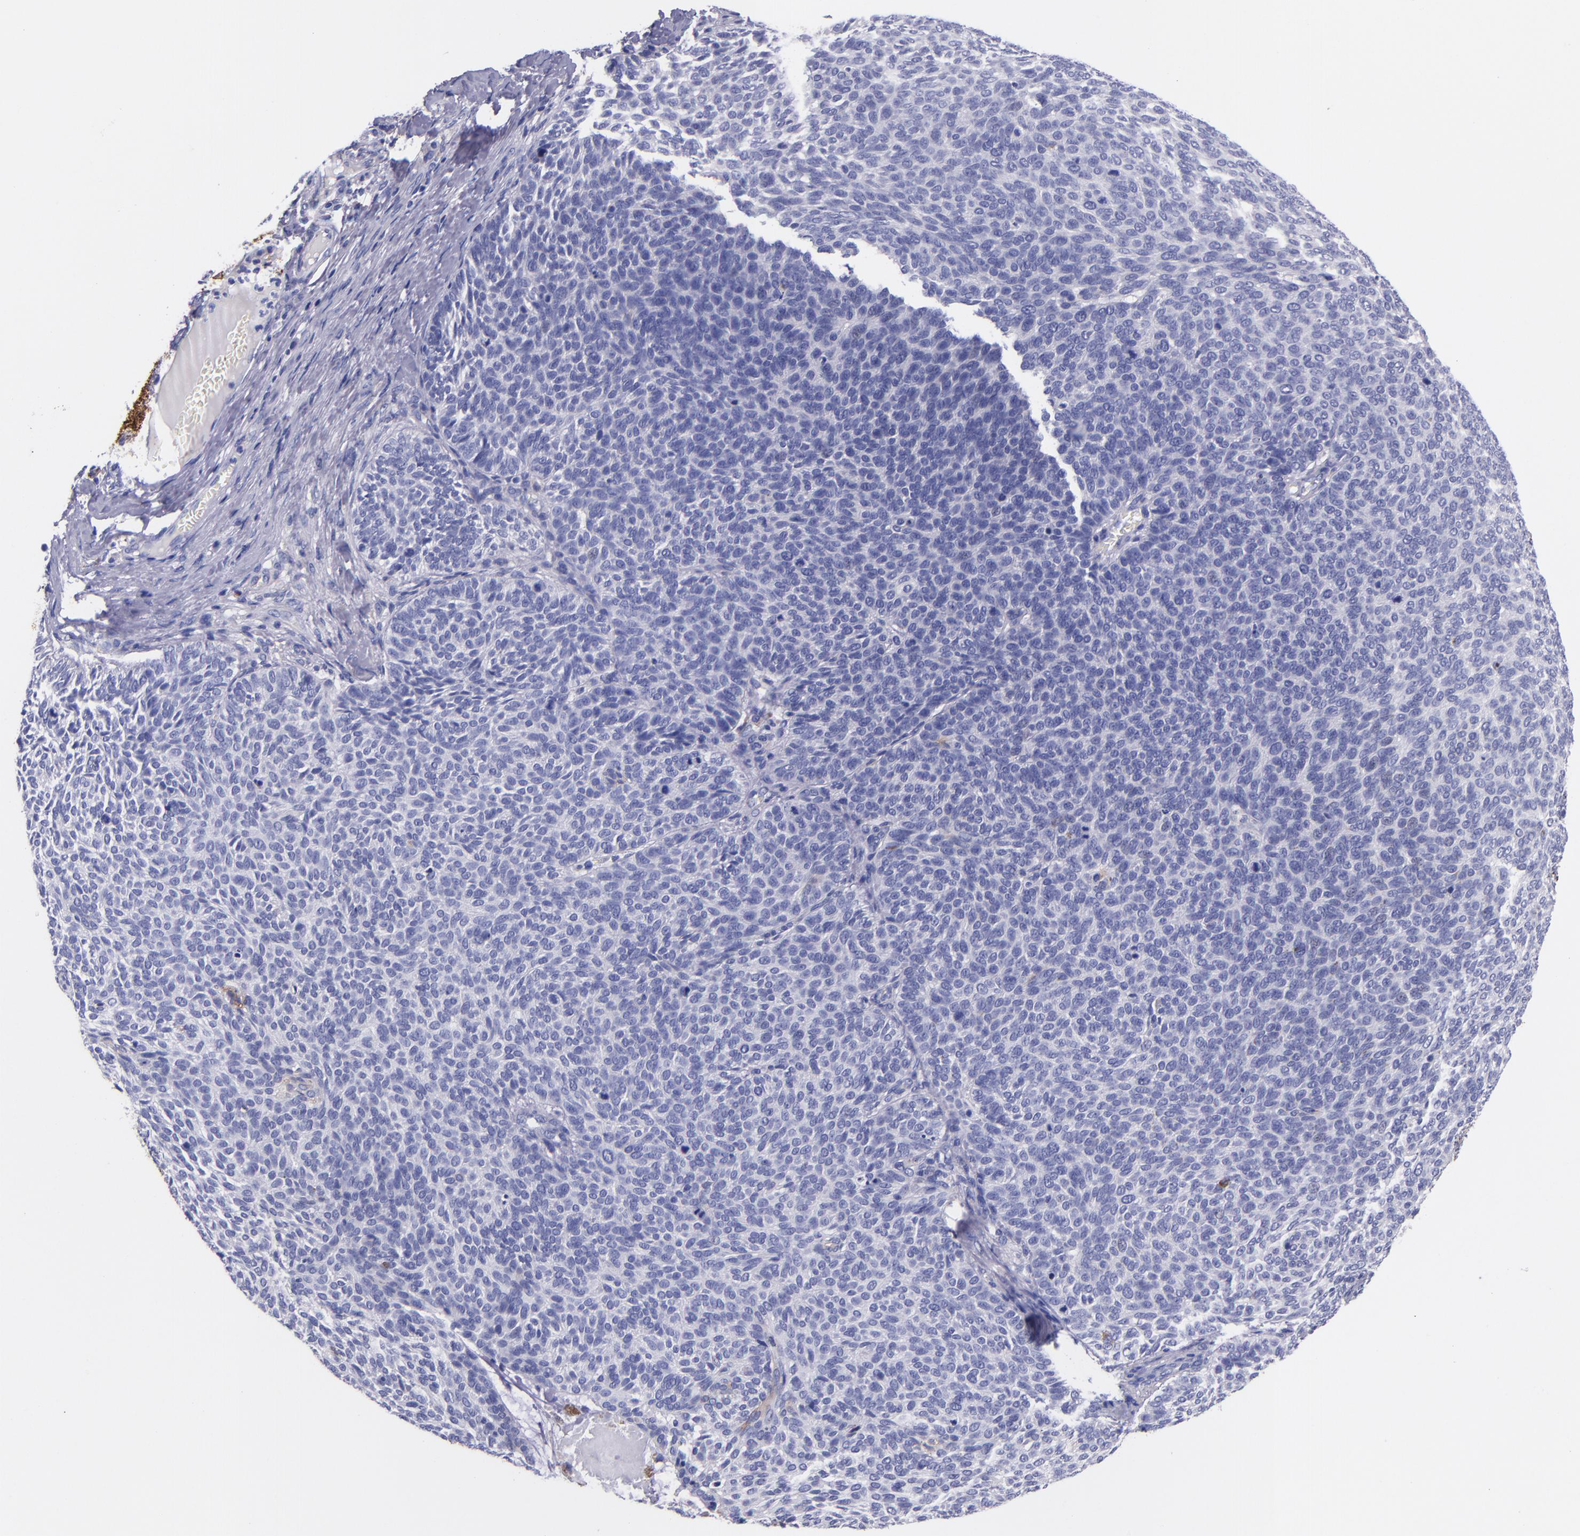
{"staining": {"intensity": "strong", "quantity": "<25%", "location": "cytoplasmic/membranous"}, "tissue": "skin cancer", "cell_type": "Tumor cells", "image_type": "cancer", "snomed": [{"axis": "morphology", "description": "Basal cell carcinoma"}, {"axis": "topography", "description": "Skin"}], "caption": "Immunohistochemical staining of basal cell carcinoma (skin) demonstrates strong cytoplasmic/membranous protein expression in approximately <25% of tumor cells.", "gene": "IVL", "patient": {"sex": "male", "age": 63}}